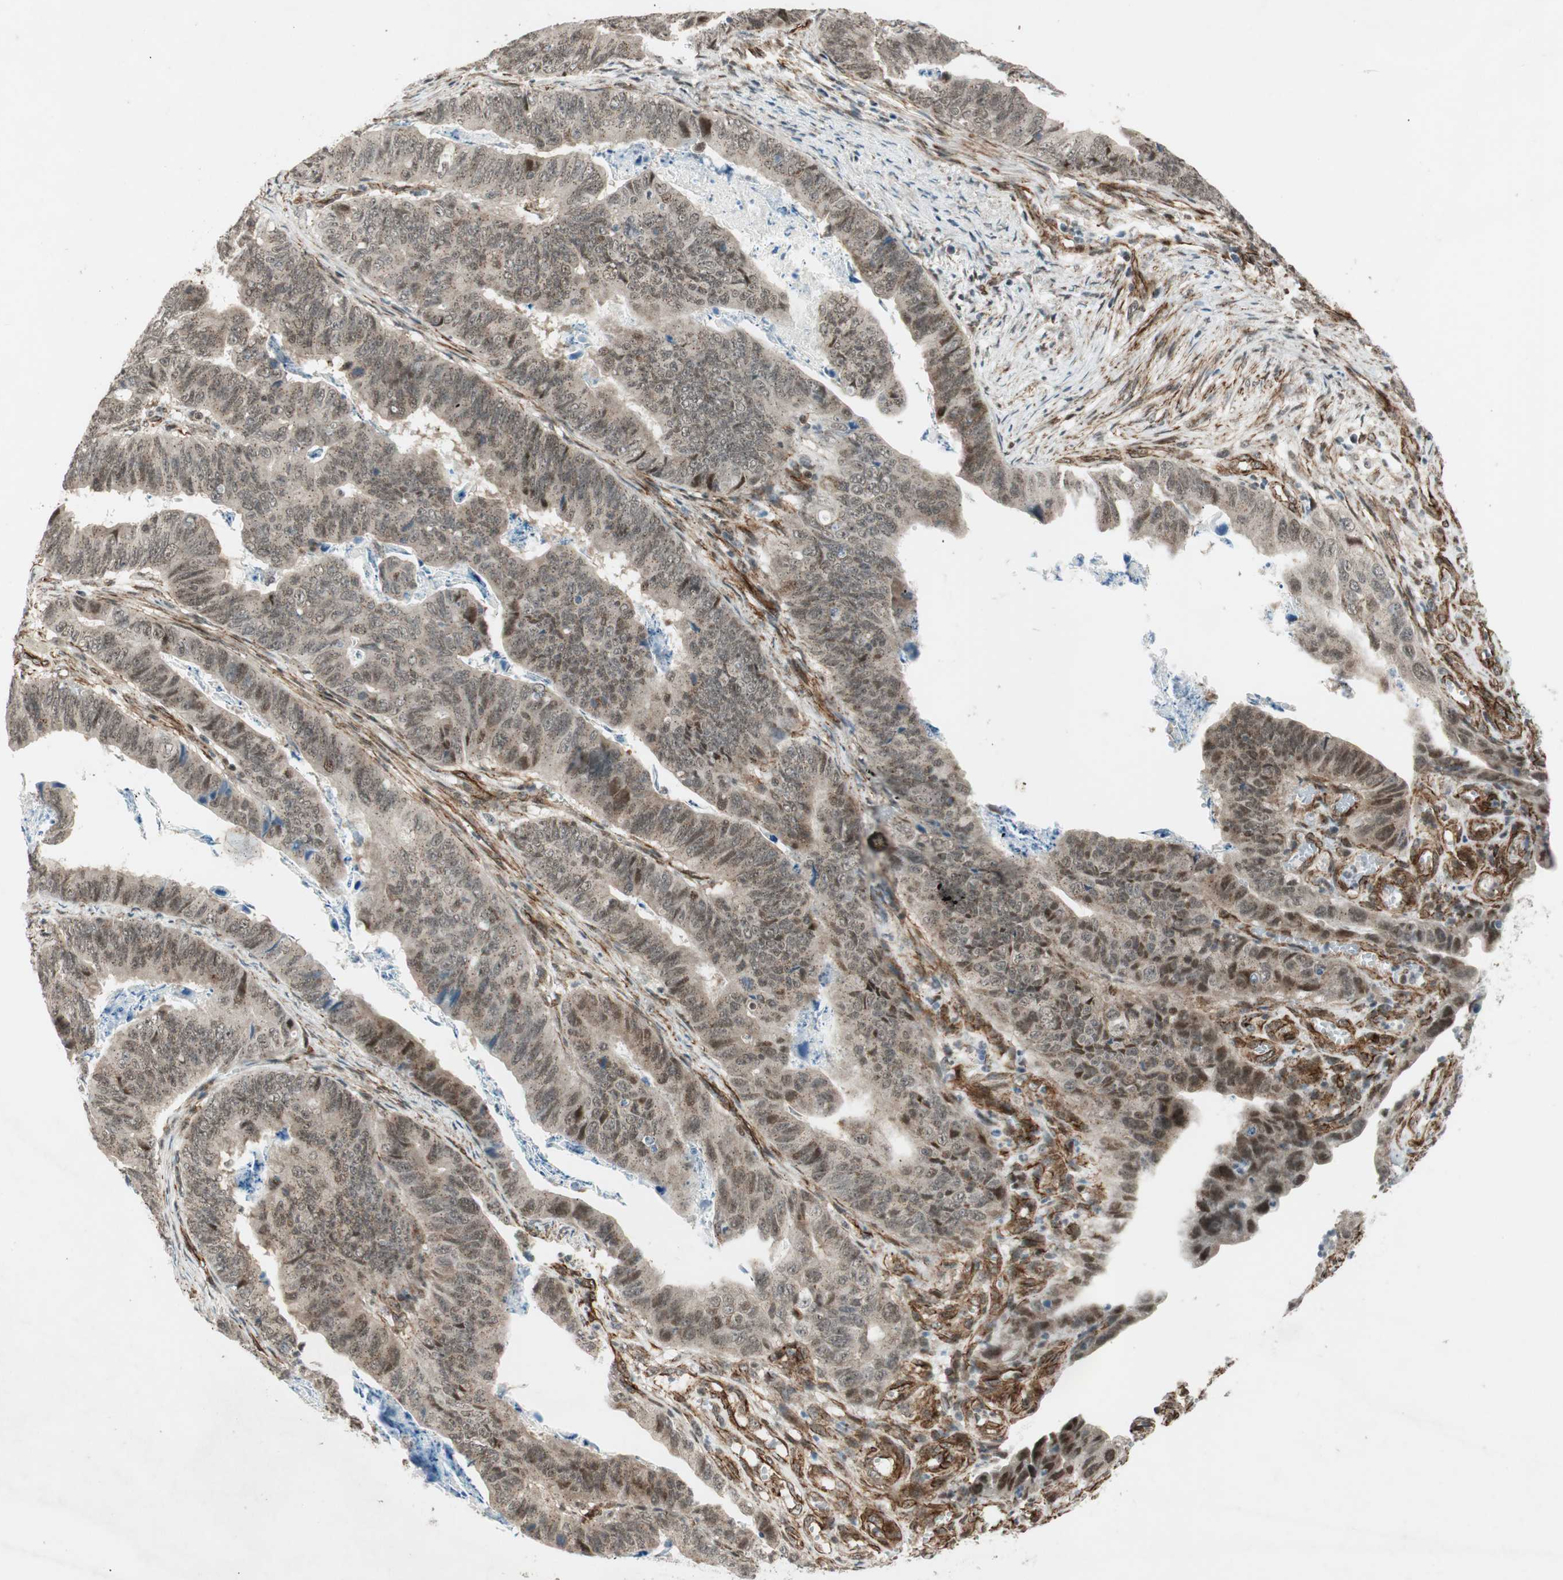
{"staining": {"intensity": "moderate", "quantity": ">75%", "location": "cytoplasmic/membranous,nuclear"}, "tissue": "stomach cancer", "cell_type": "Tumor cells", "image_type": "cancer", "snomed": [{"axis": "morphology", "description": "Adenocarcinoma, NOS"}, {"axis": "topography", "description": "Stomach, lower"}], "caption": "Tumor cells reveal medium levels of moderate cytoplasmic/membranous and nuclear positivity in about >75% of cells in stomach cancer (adenocarcinoma). (DAB (3,3'-diaminobenzidine) IHC with brightfield microscopy, high magnification).", "gene": "CDK19", "patient": {"sex": "male", "age": 77}}